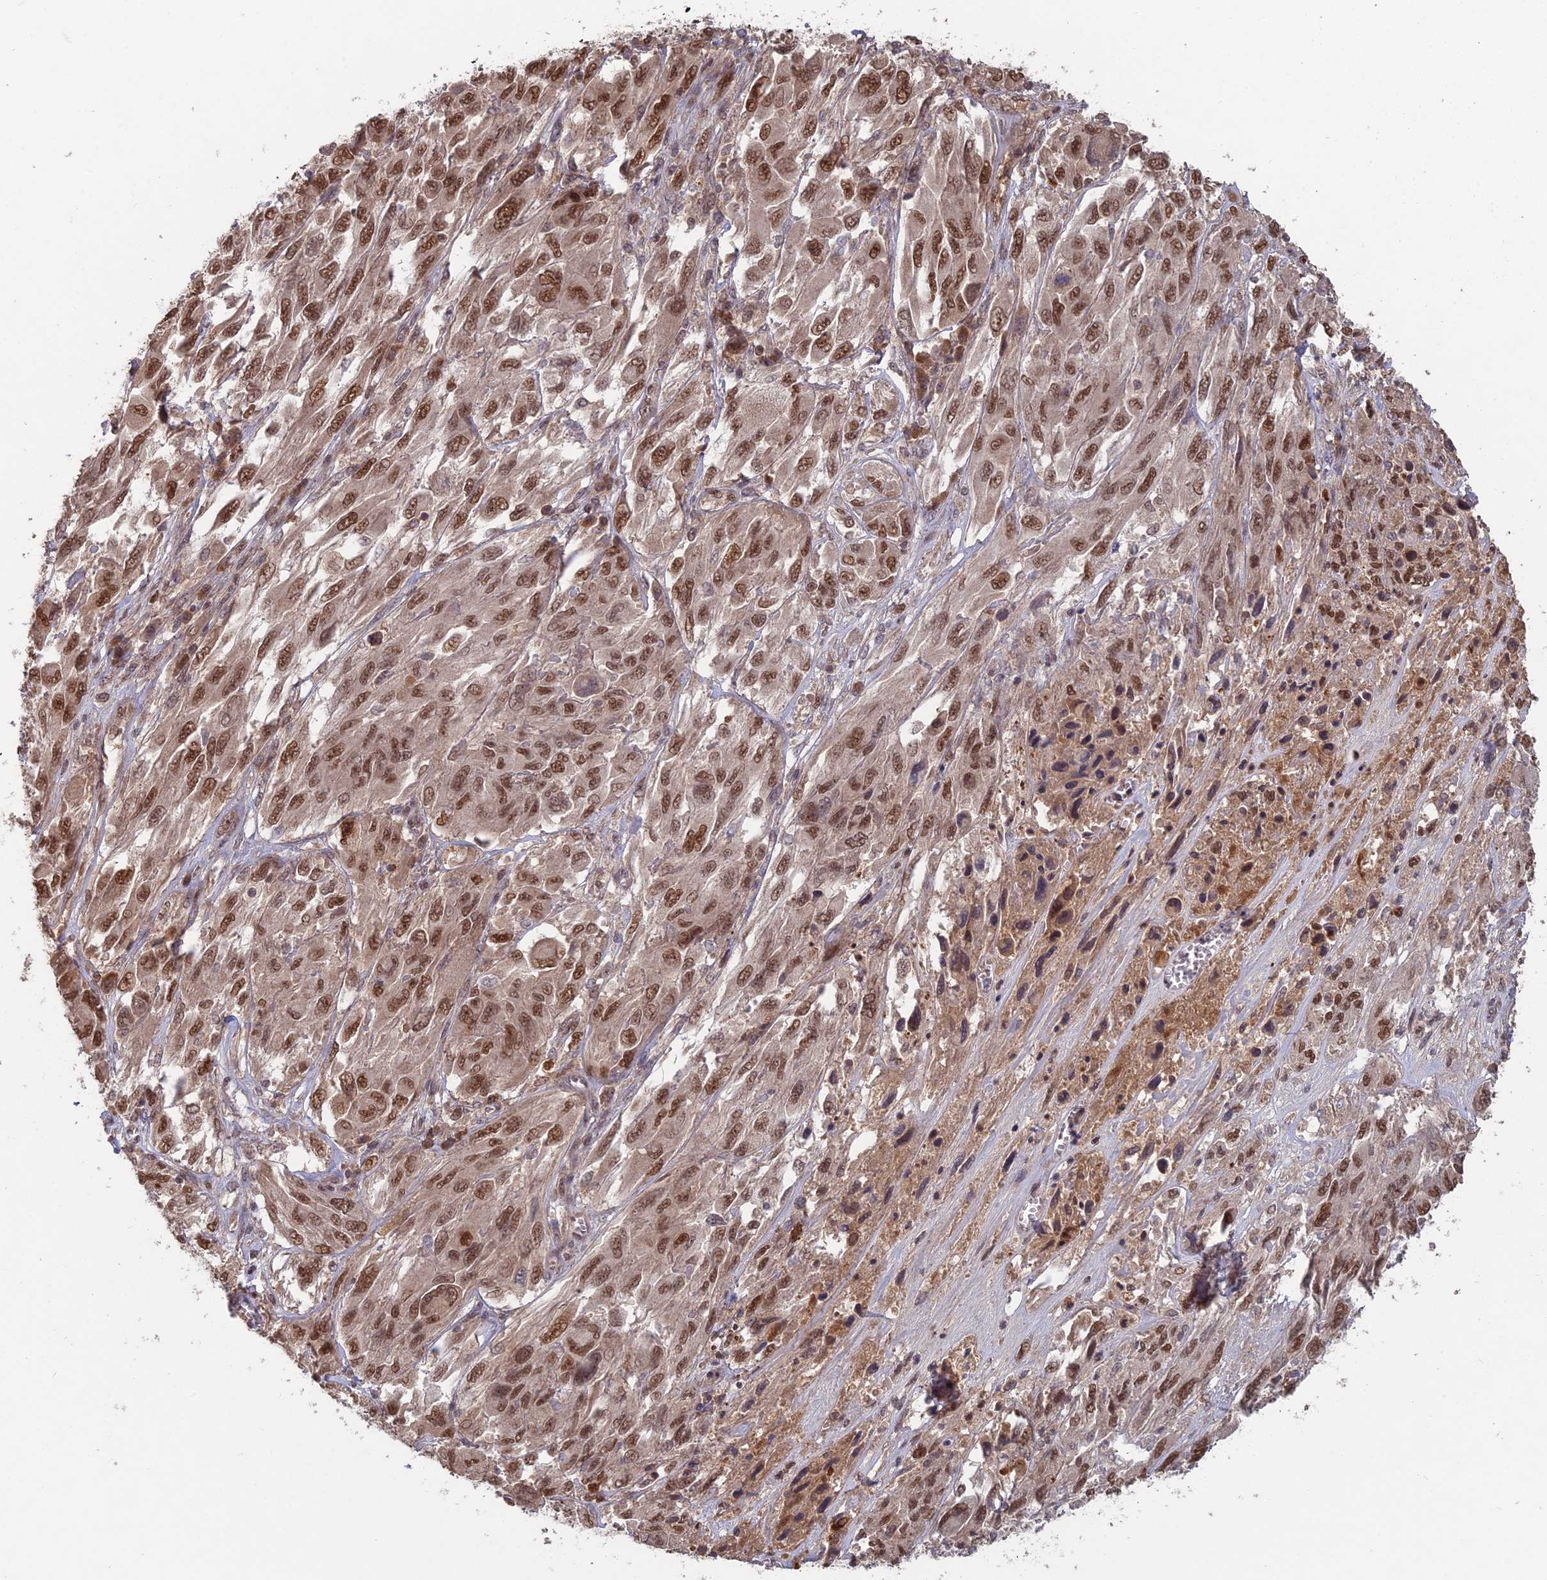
{"staining": {"intensity": "moderate", "quantity": ">75%", "location": "nuclear"}, "tissue": "melanoma", "cell_type": "Tumor cells", "image_type": "cancer", "snomed": [{"axis": "morphology", "description": "Malignant melanoma, NOS"}, {"axis": "topography", "description": "Skin"}], "caption": "This is a histology image of immunohistochemistry staining of malignant melanoma, which shows moderate positivity in the nuclear of tumor cells.", "gene": "RANBP3", "patient": {"sex": "female", "age": 91}}